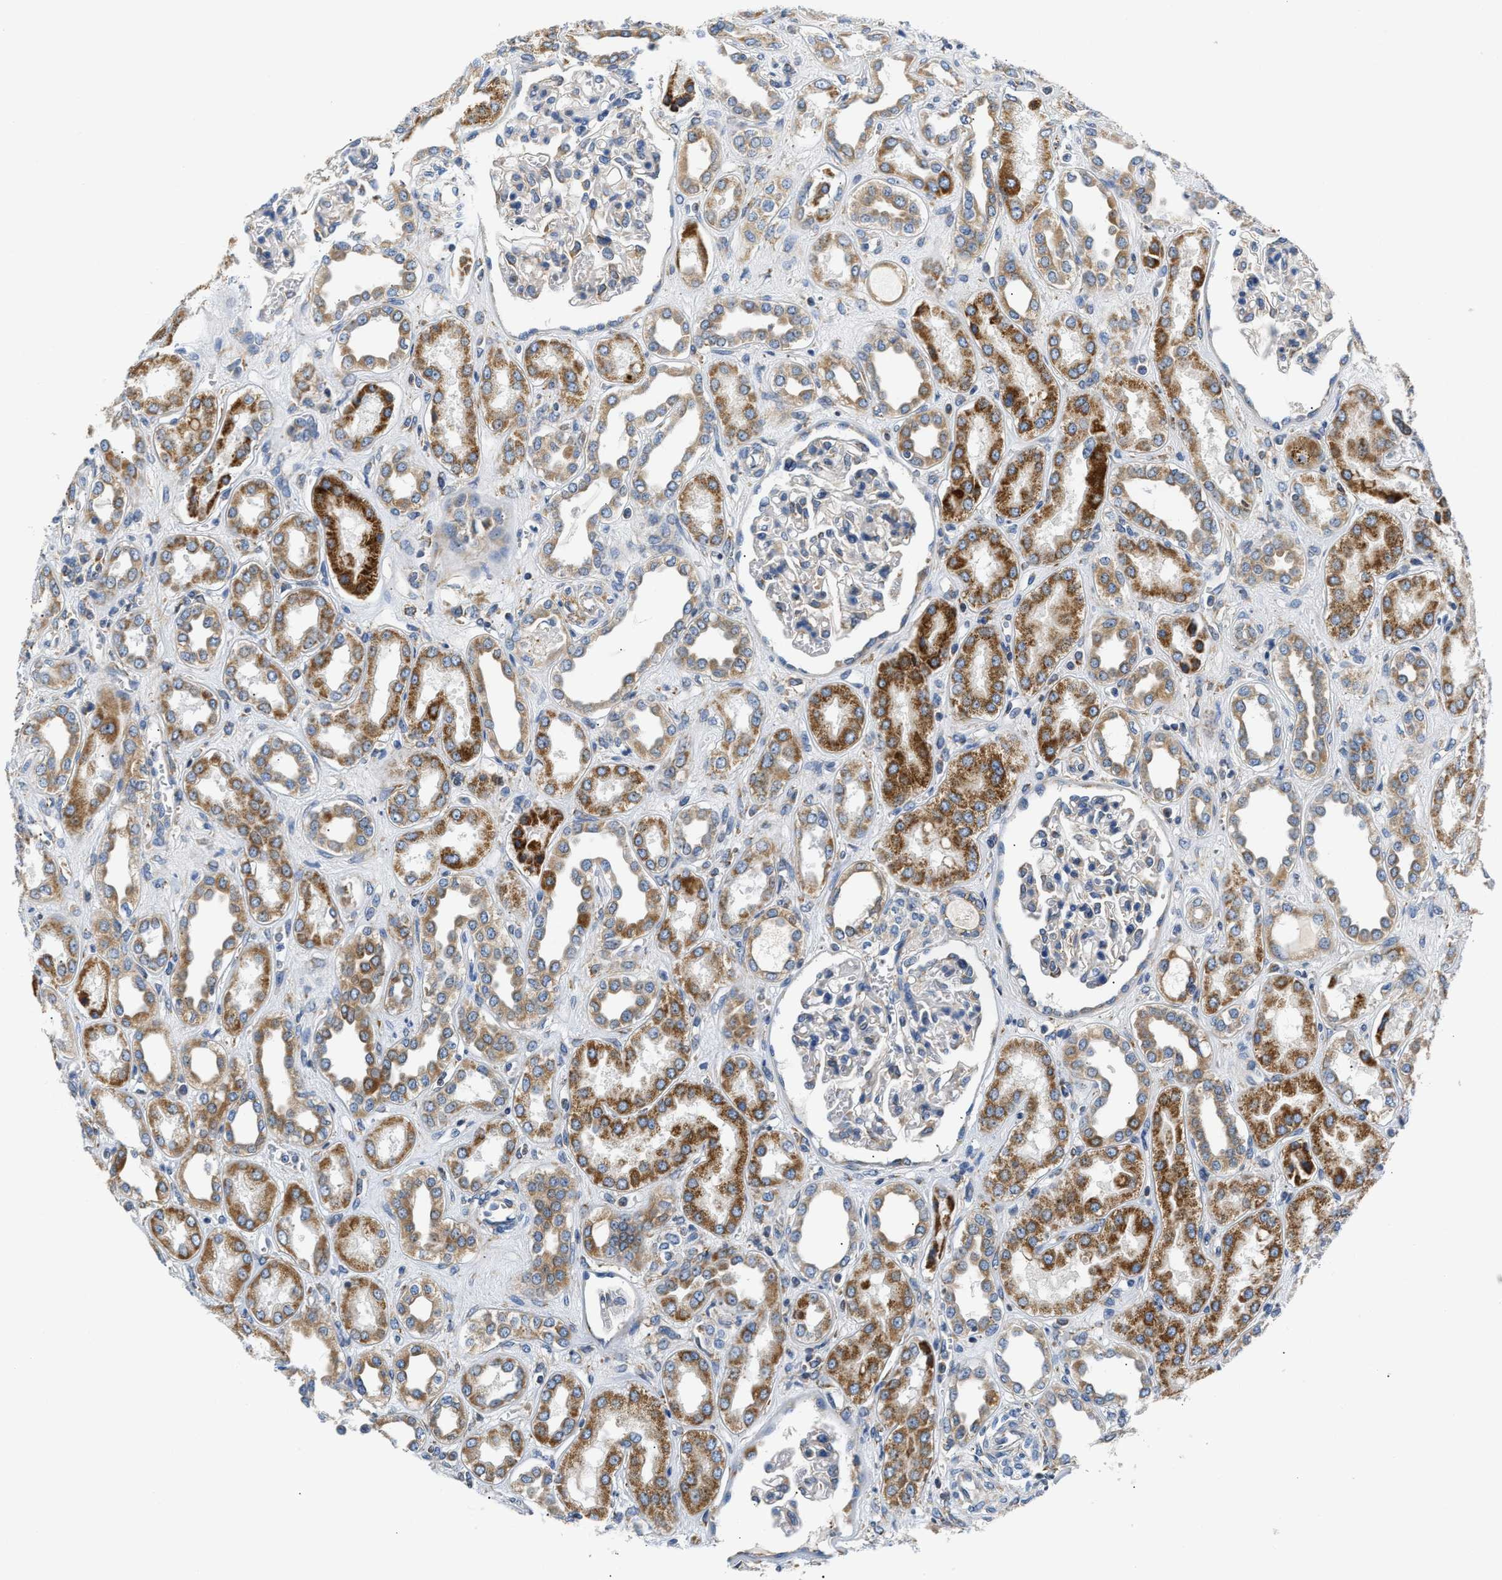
{"staining": {"intensity": "weak", "quantity": "<25%", "location": "cytoplasmic/membranous"}, "tissue": "kidney", "cell_type": "Cells in glomeruli", "image_type": "normal", "snomed": [{"axis": "morphology", "description": "Normal tissue, NOS"}, {"axis": "topography", "description": "Kidney"}], "caption": "The micrograph shows no significant expression in cells in glomeruli of kidney. (DAB immunohistochemistry with hematoxylin counter stain).", "gene": "HDHD3", "patient": {"sex": "male", "age": 59}}